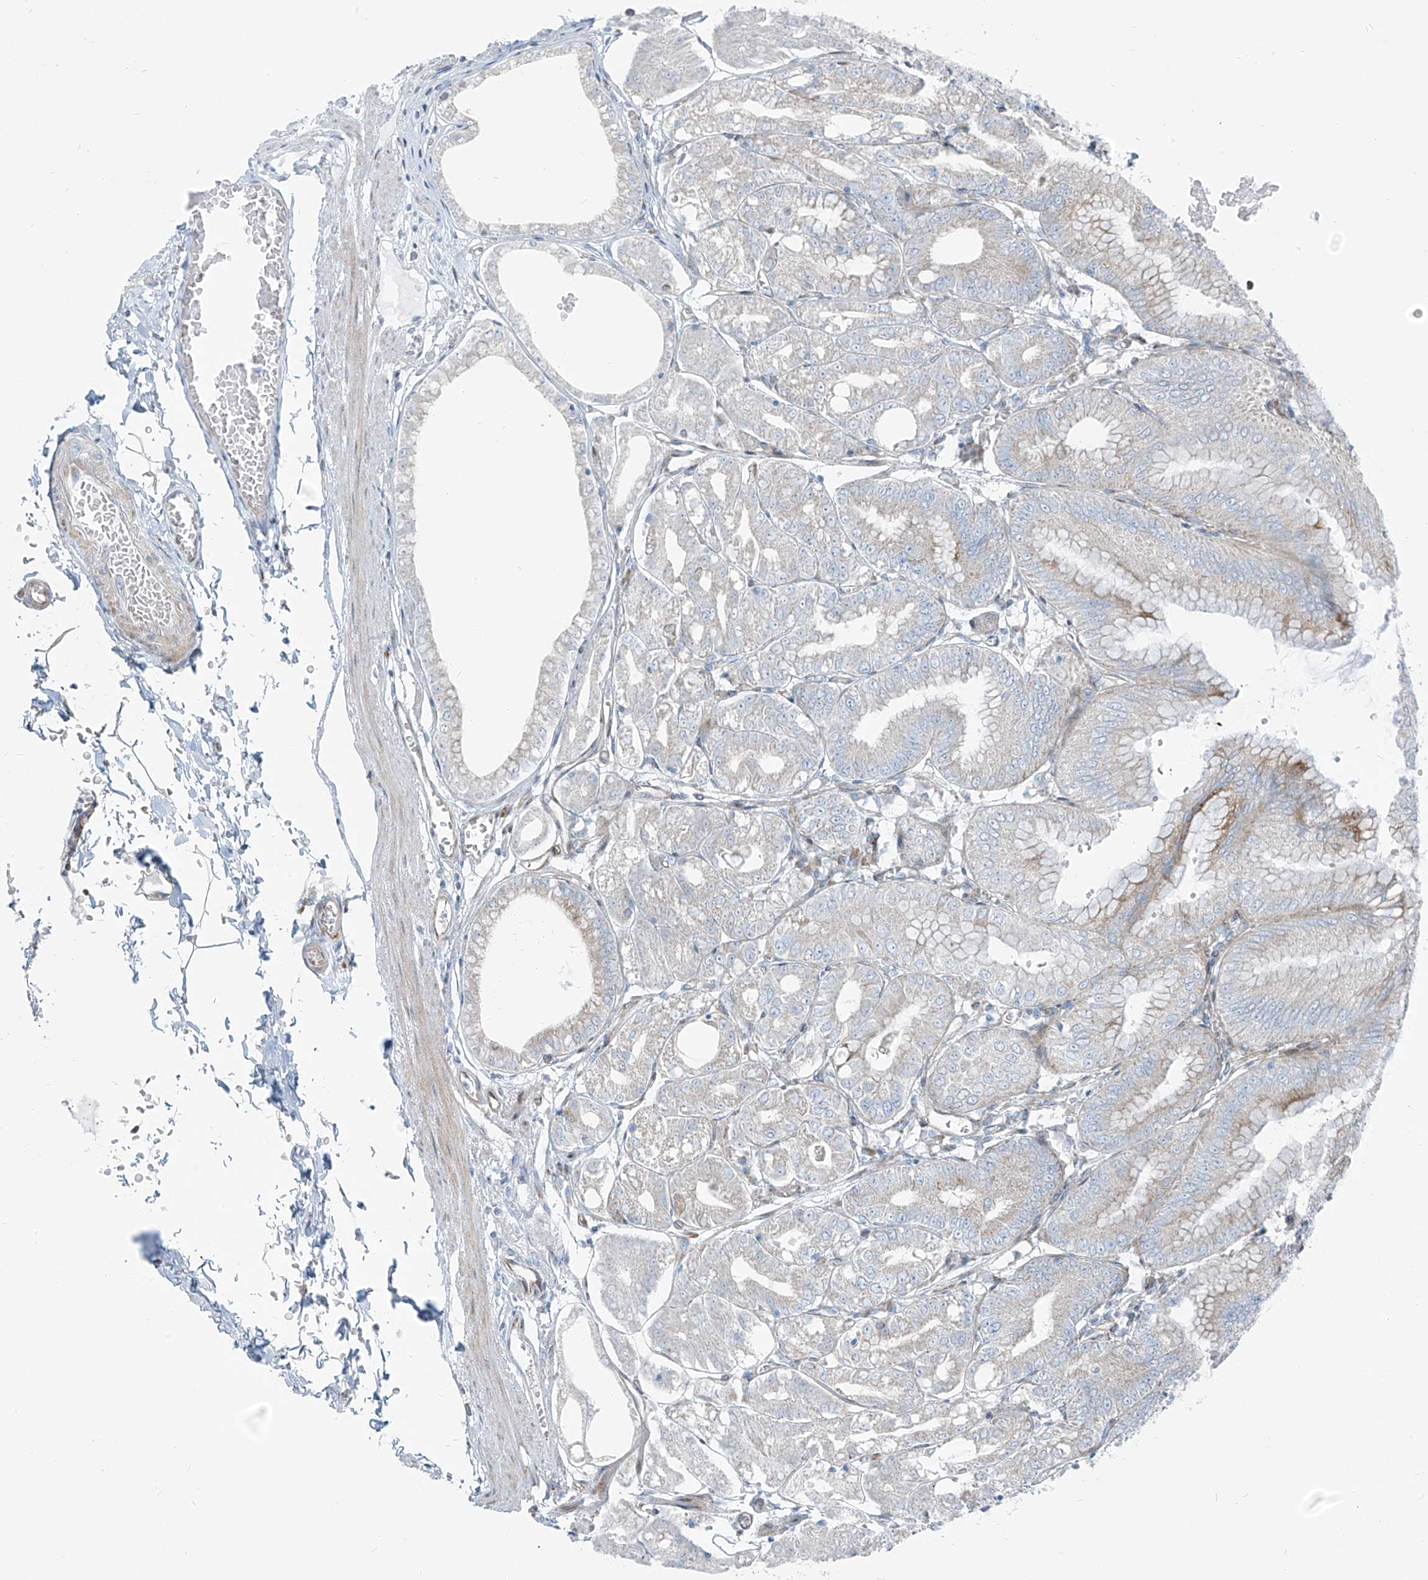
{"staining": {"intensity": "strong", "quantity": "25%-75%", "location": "cytoplasmic/membranous"}, "tissue": "stomach", "cell_type": "Glandular cells", "image_type": "normal", "snomed": [{"axis": "morphology", "description": "Normal tissue, NOS"}, {"axis": "topography", "description": "Stomach, lower"}], "caption": "Immunohistochemical staining of unremarkable stomach shows strong cytoplasmic/membranous protein staining in about 25%-75% of glandular cells. The staining was performed using DAB, with brown indicating positive protein expression. Nuclei are stained blue with hematoxylin.", "gene": "HIC2", "patient": {"sex": "male", "age": 71}}